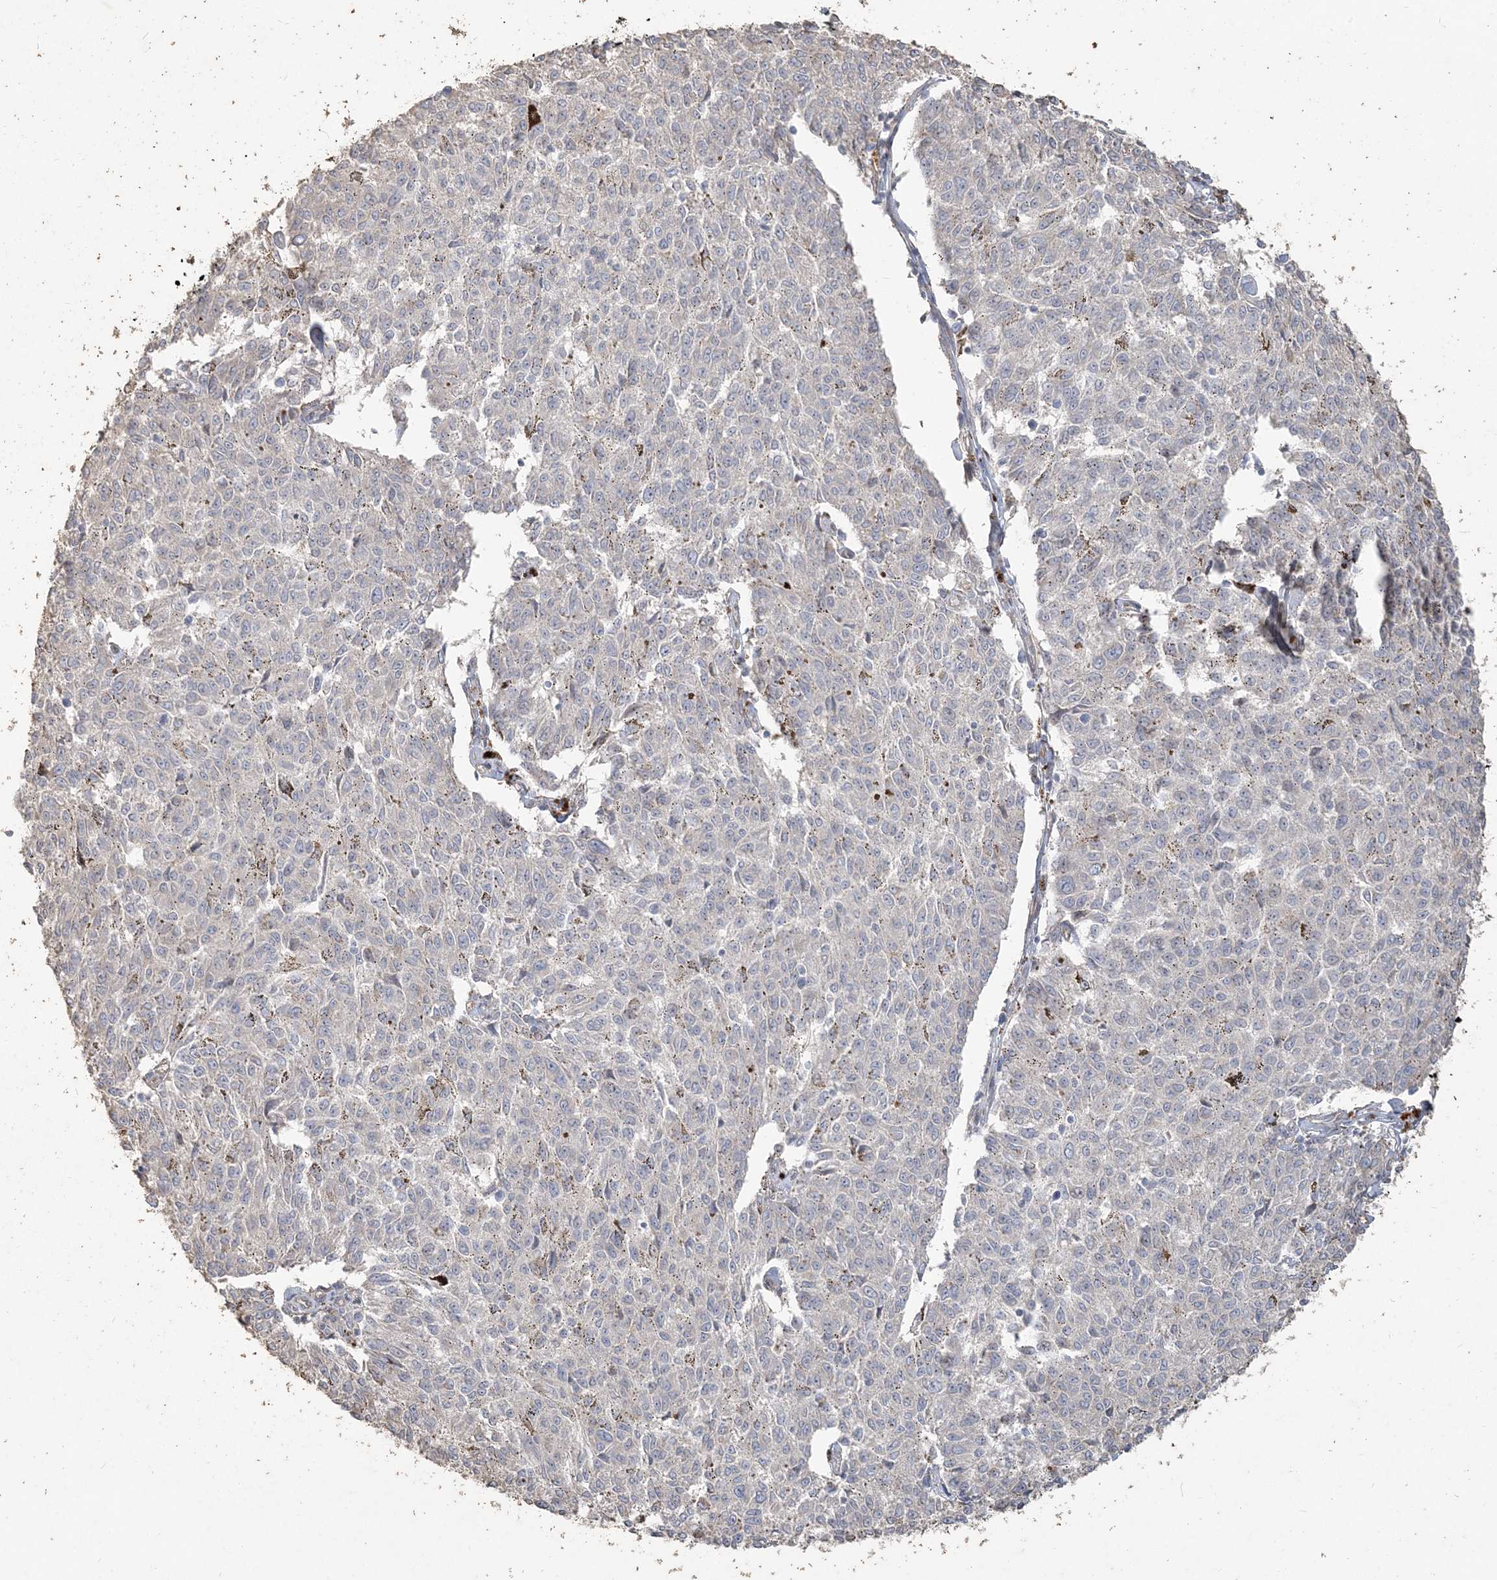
{"staining": {"intensity": "negative", "quantity": "none", "location": "none"}, "tissue": "melanoma", "cell_type": "Tumor cells", "image_type": "cancer", "snomed": [{"axis": "morphology", "description": "Malignant melanoma, NOS"}, {"axis": "topography", "description": "Skin"}], "caption": "This histopathology image is of malignant melanoma stained with immunohistochemistry to label a protein in brown with the nuclei are counter-stained blue. There is no expression in tumor cells.", "gene": "RNF145", "patient": {"sex": "female", "age": 72}}